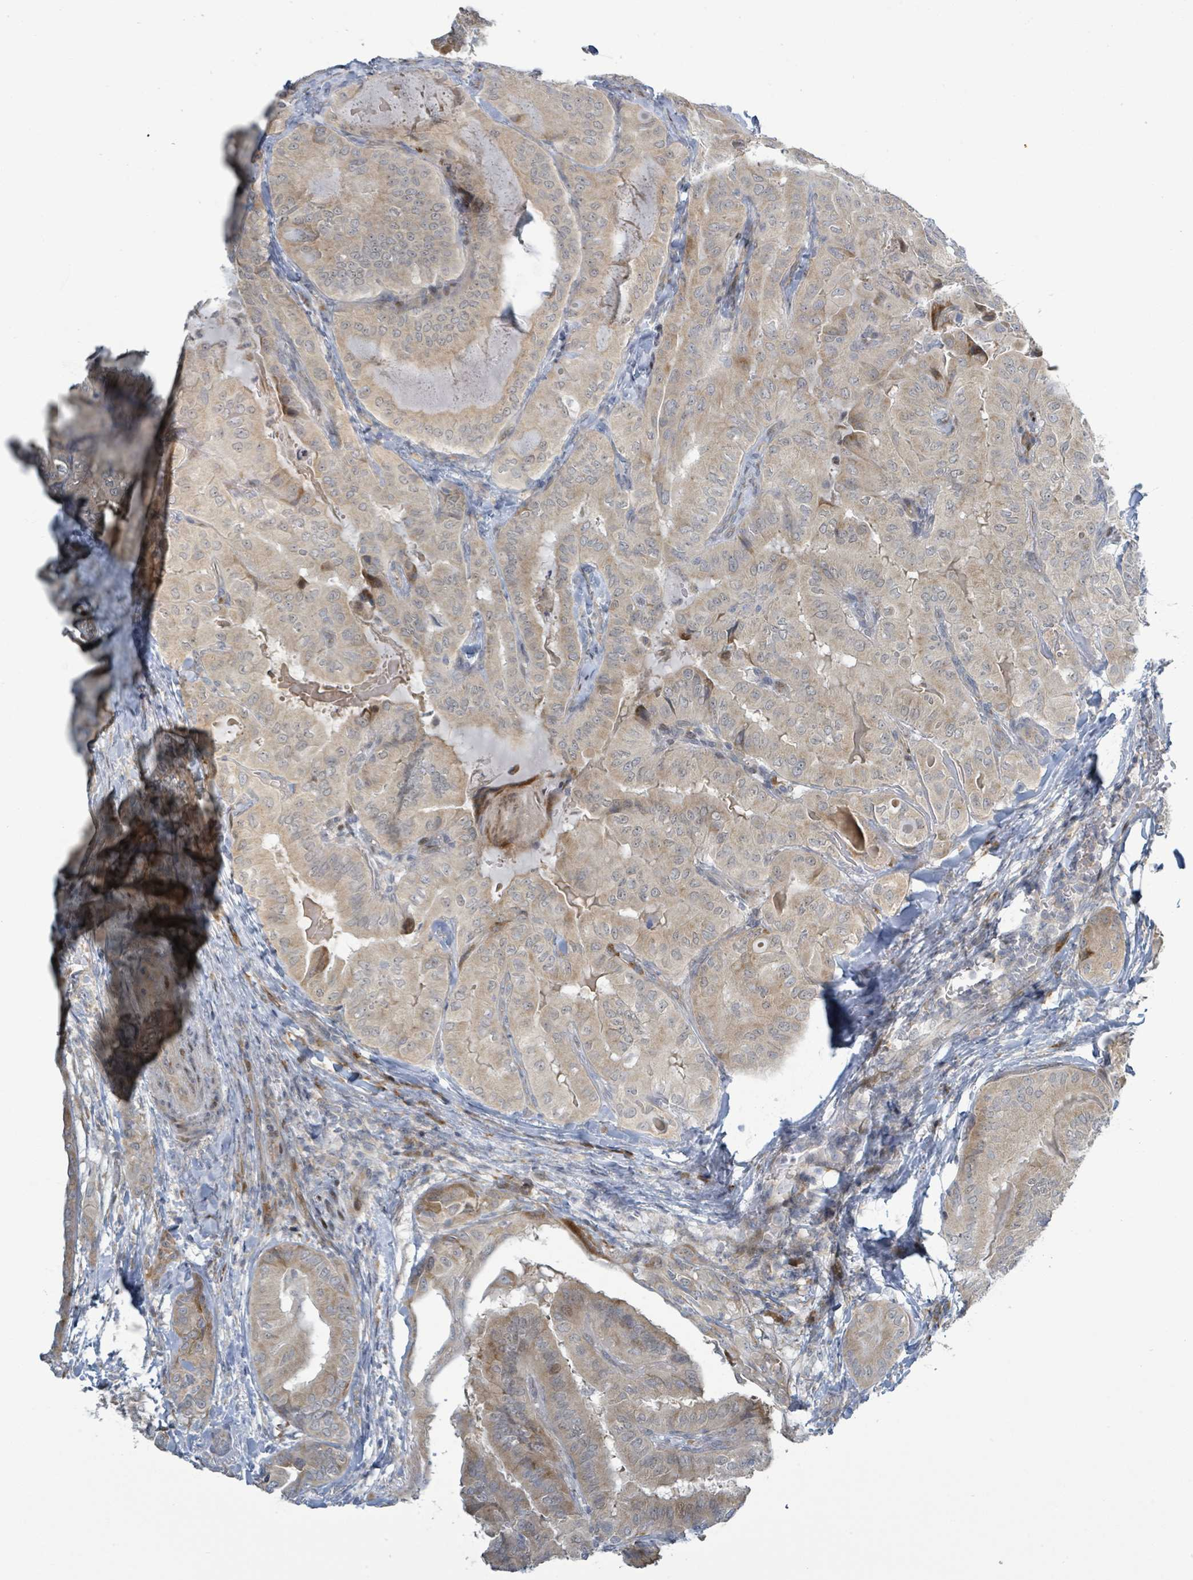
{"staining": {"intensity": "weak", "quantity": "25%-75%", "location": "cytoplasmic/membranous"}, "tissue": "thyroid cancer", "cell_type": "Tumor cells", "image_type": "cancer", "snomed": [{"axis": "morphology", "description": "Papillary adenocarcinoma, NOS"}, {"axis": "topography", "description": "Thyroid gland"}], "caption": "This is a micrograph of IHC staining of thyroid cancer (papillary adenocarcinoma), which shows weak positivity in the cytoplasmic/membranous of tumor cells.", "gene": "RPL32", "patient": {"sex": "female", "age": 68}}